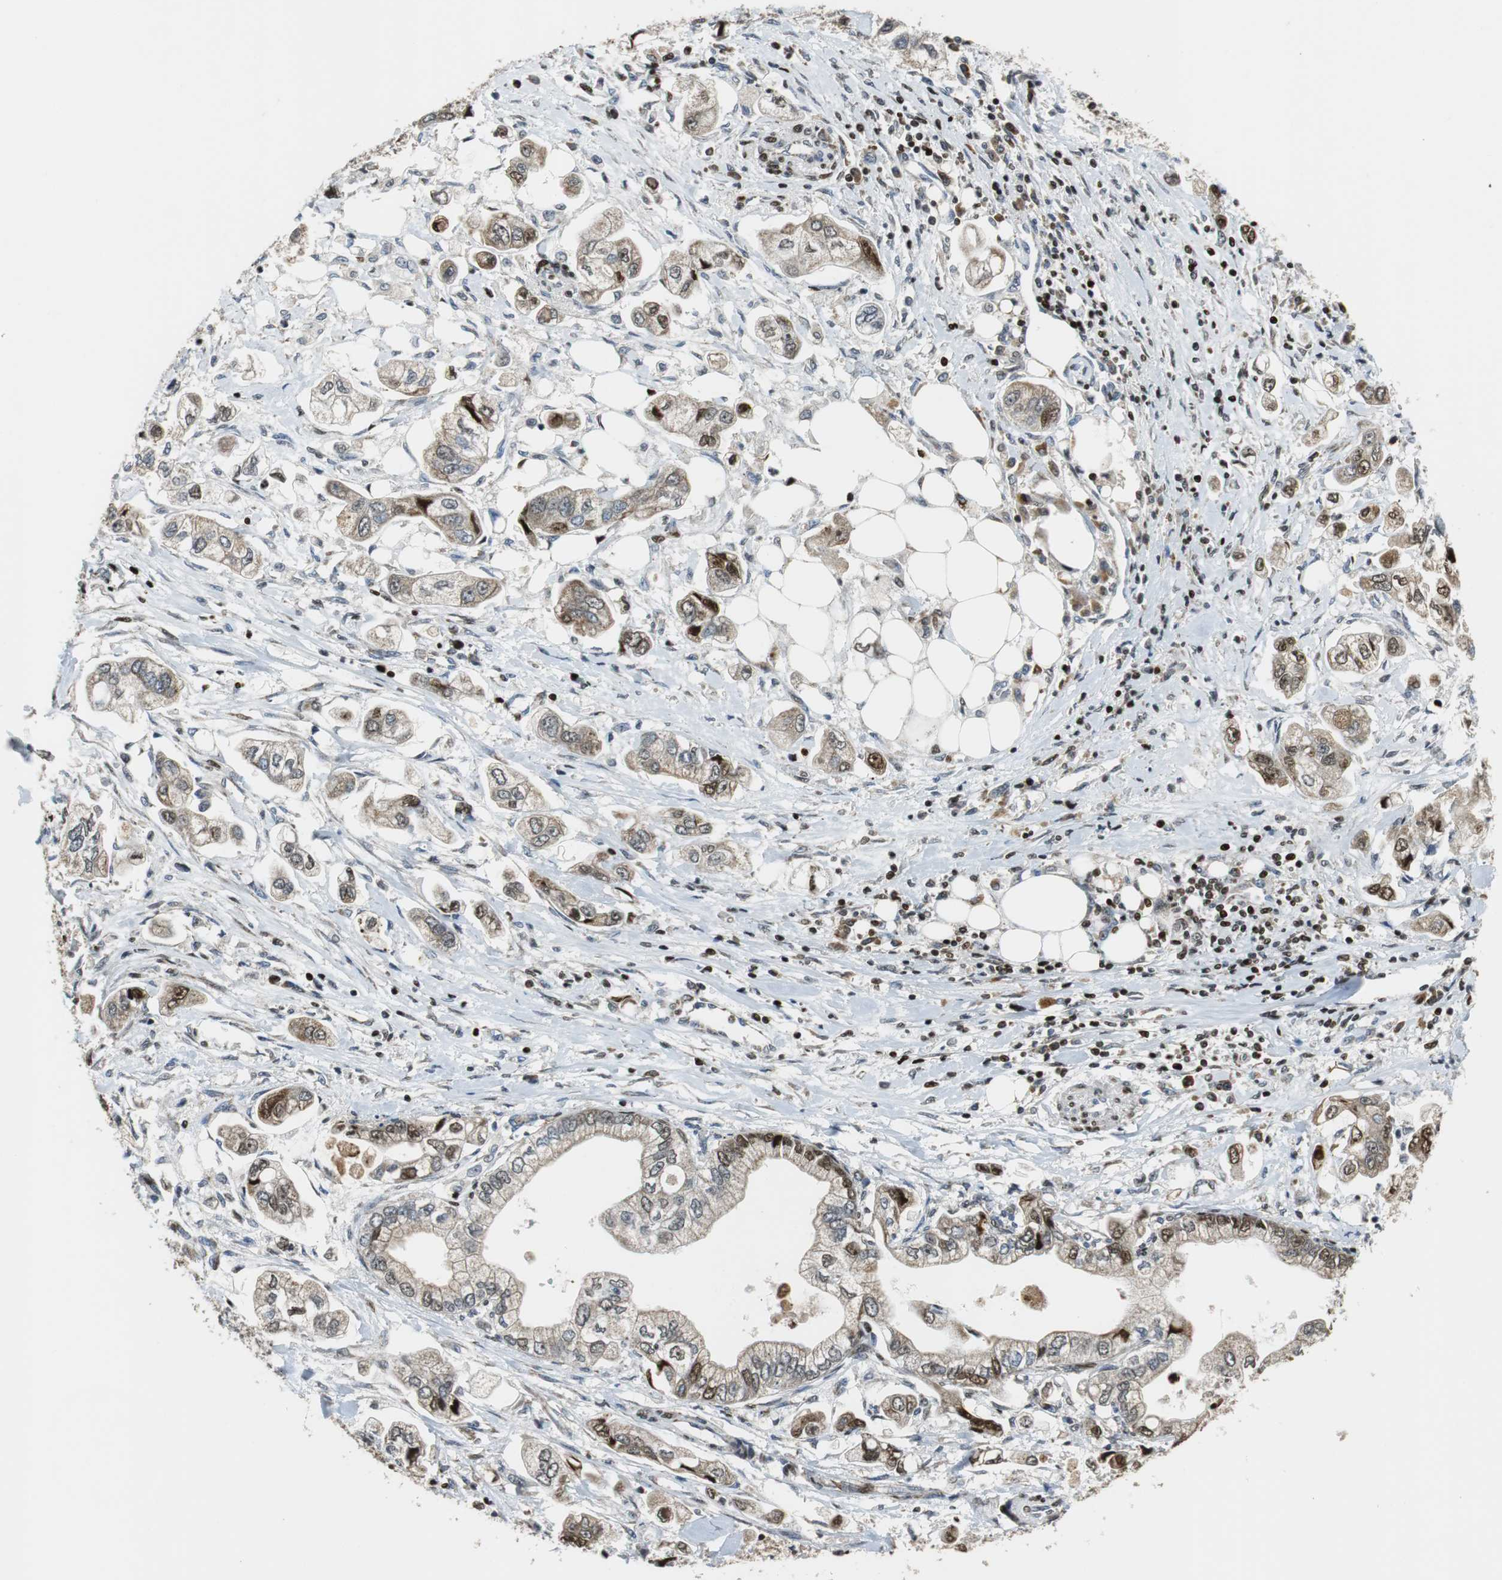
{"staining": {"intensity": "weak", "quantity": "25%-75%", "location": "cytoplasmic/membranous,nuclear"}, "tissue": "stomach cancer", "cell_type": "Tumor cells", "image_type": "cancer", "snomed": [{"axis": "morphology", "description": "Adenocarcinoma, NOS"}, {"axis": "topography", "description": "Stomach"}], "caption": "The image reveals a brown stain indicating the presence of a protein in the cytoplasmic/membranous and nuclear of tumor cells in adenocarcinoma (stomach).", "gene": "HDAC1", "patient": {"sex": "male", "age": 62}}